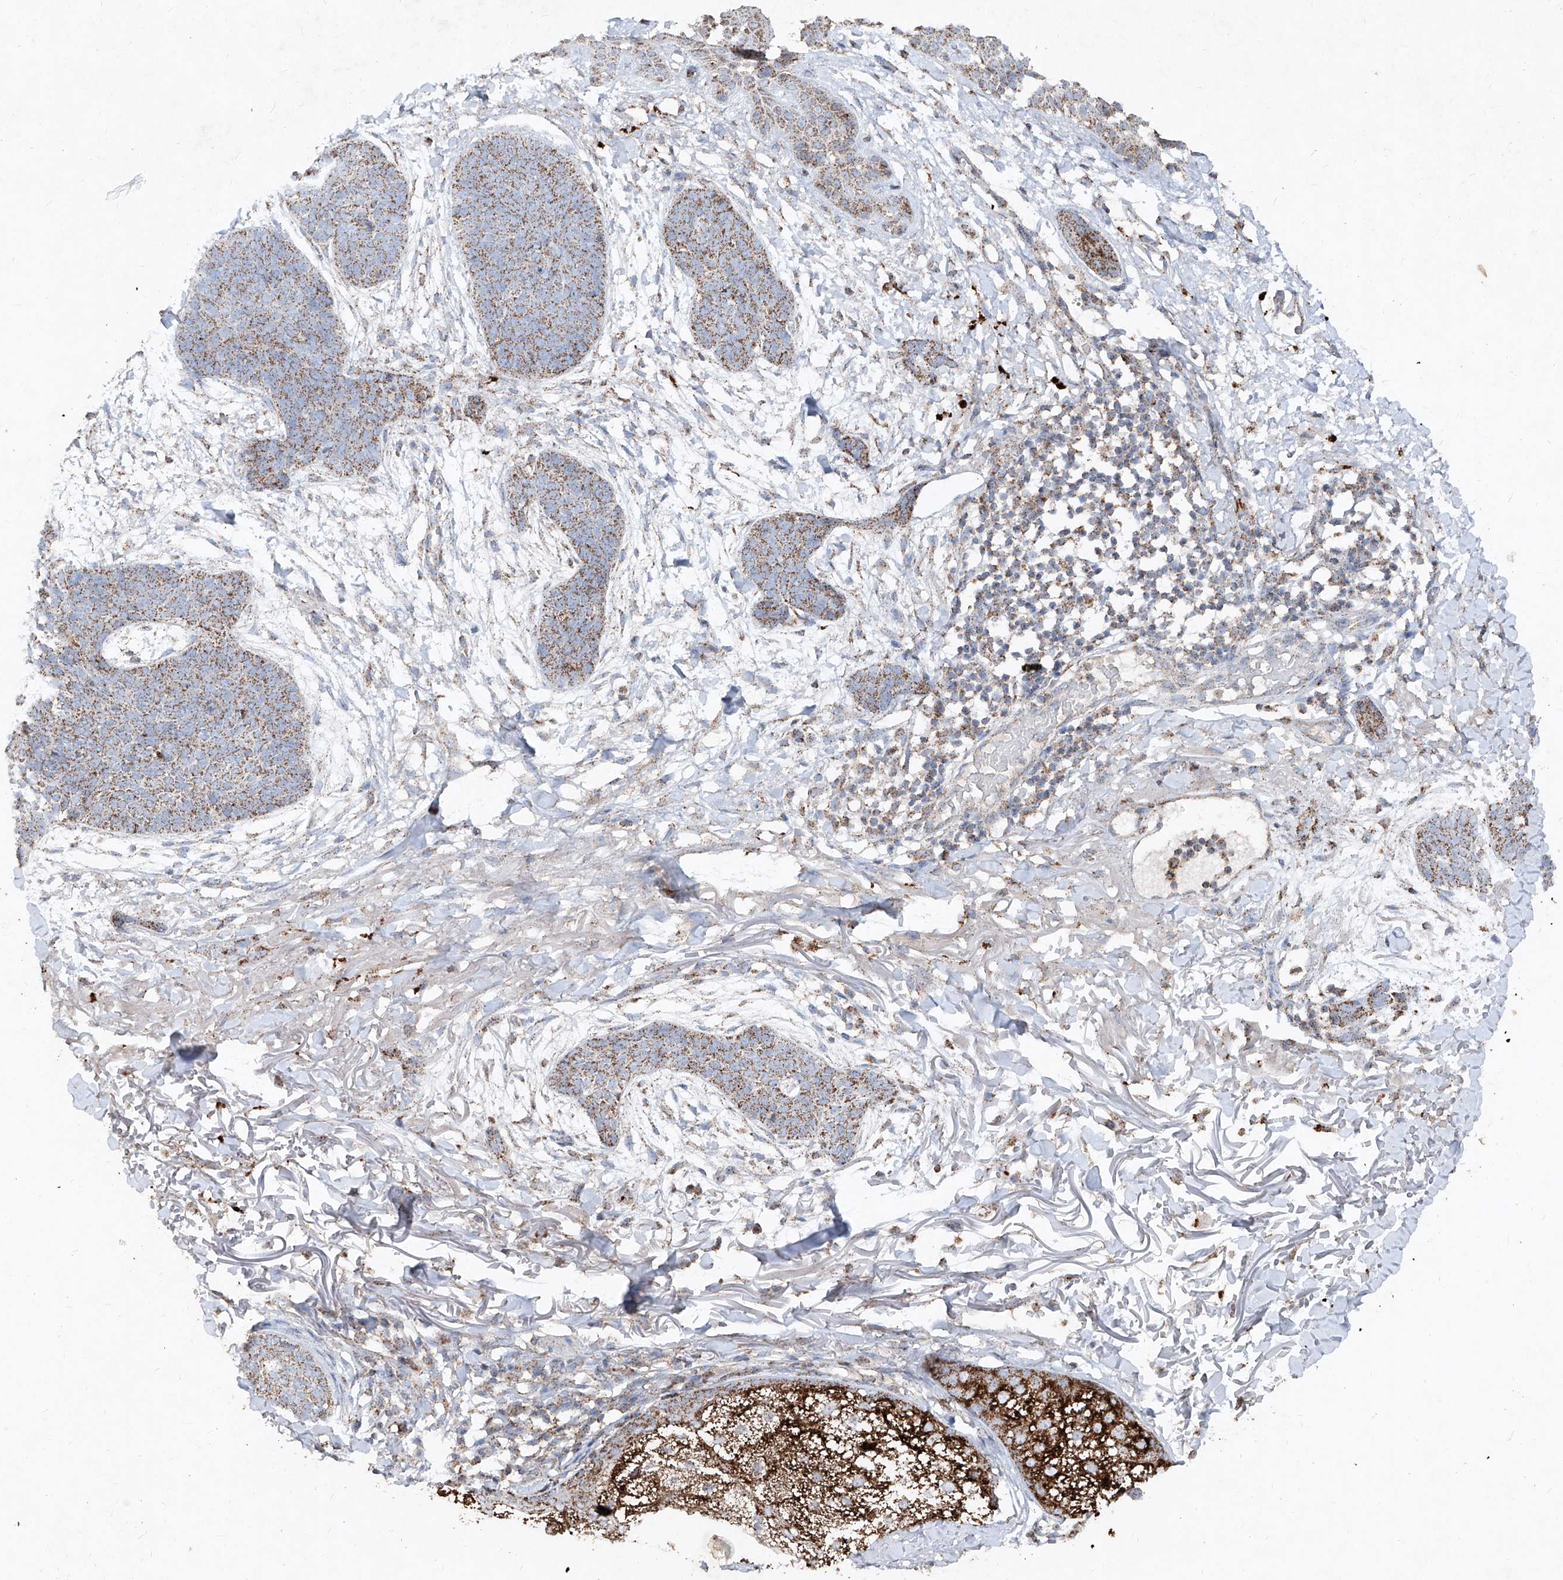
{"staining": {"intensity": "moderate", "quantity": ">75%", "location": "cytoplasmic/membranous"}, "tissue": "skin cancer", "cell_type": "Tumor cells", "image_type": "cancer", "snomed": [{"axis": "morphology", "description": "Basal cell carcinoma"}, {"axis": "topography", "description": "Skin"}], "caption": "IHC micrograph of neoplastic tissue: basal cell carcinoma (skin) stained using immunohistochemistry (IHC) demonstrates medium levels of moderate protein expression localized specifically in the cytoplasmic/membranous of tumor cells, appearing as a cytoplasmic/membranous brown color.", "gene": "ABCD3", "patient": {"sex": "male", "age": 85}}